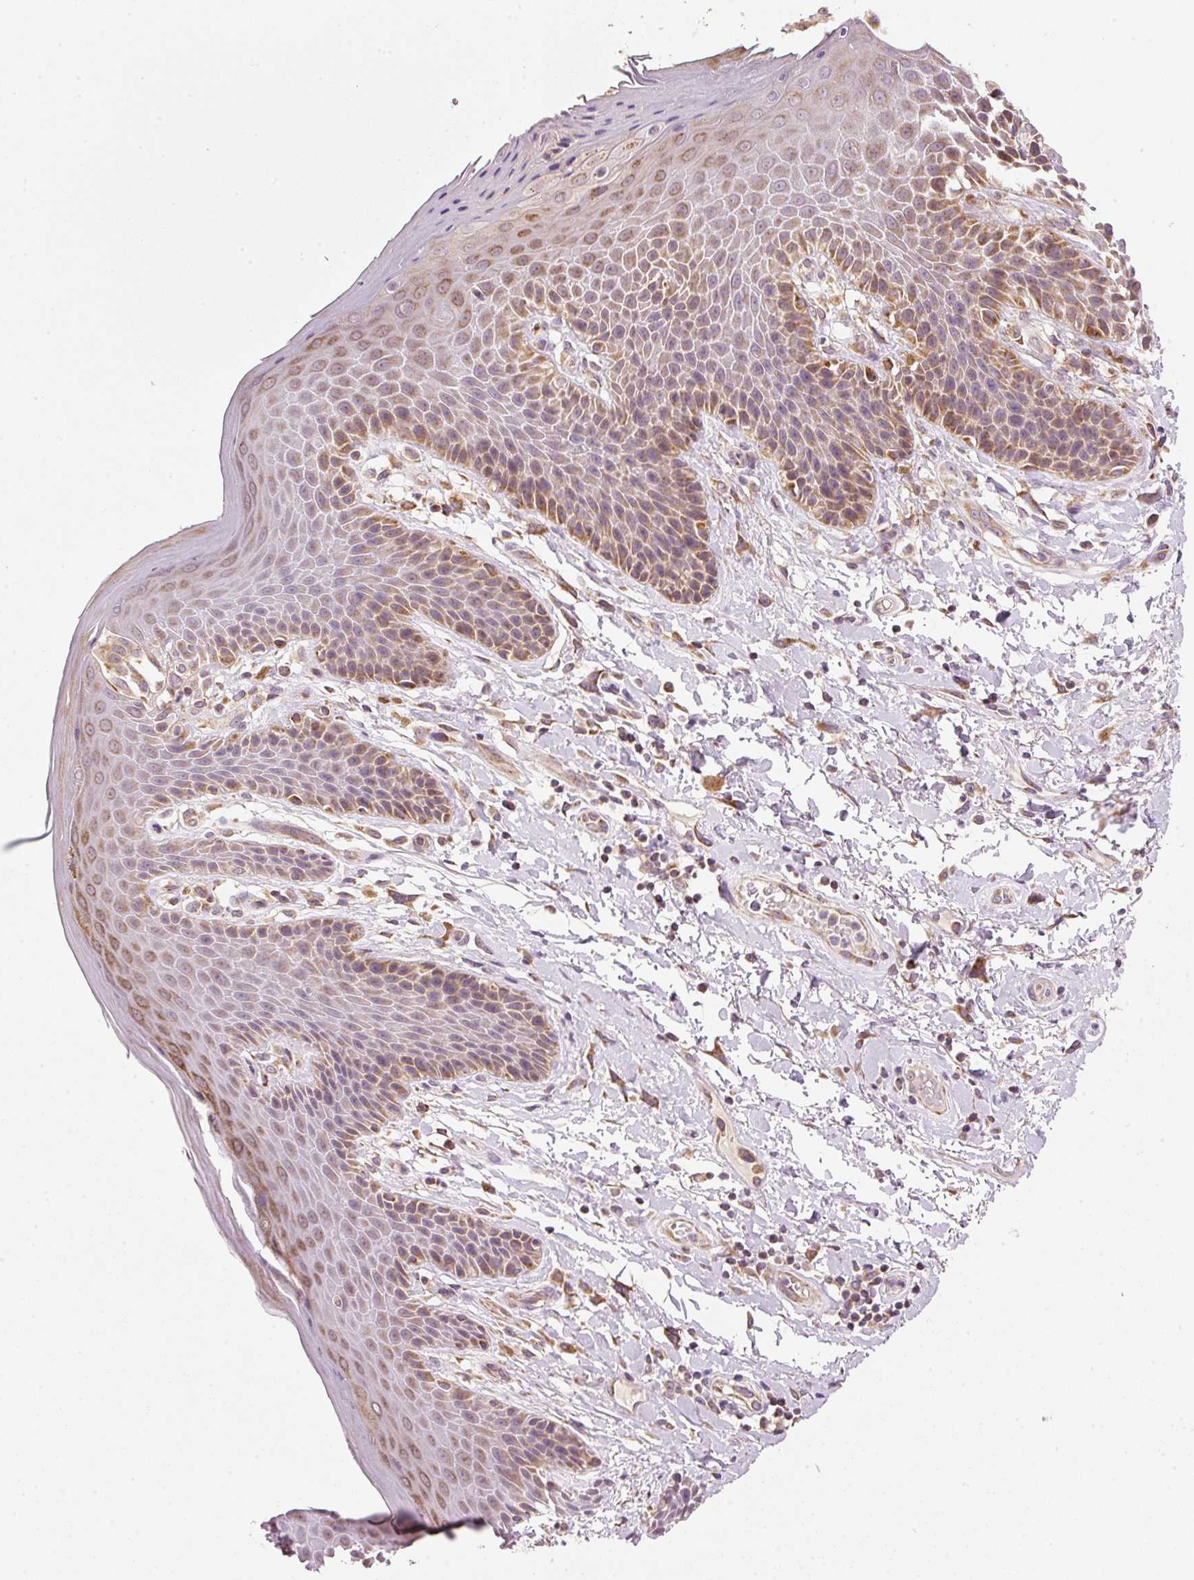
{"staining": {"intensity": "strong", "quantity": "25%-75%", "location": "cytoplasmic/membranous,nuclear"}, "tissue": "skin", "cell_type": "Epidermal cells", "image_type": "normal", "snomed": [{"axis": "morphology", "description": "Normal tissue, NOS"}, {"axis": "topography", "description": "Peripheral nerve tissue"}], "caption": "This micrograph shows immunohistochemistry staining of normal skin, with high strong cytoplasmic/membranous,nuclear positivity in about 25%-75% of epidermal cells.", "gene": "FAM78B", "patient": {"sex": "male", "age": 51}}